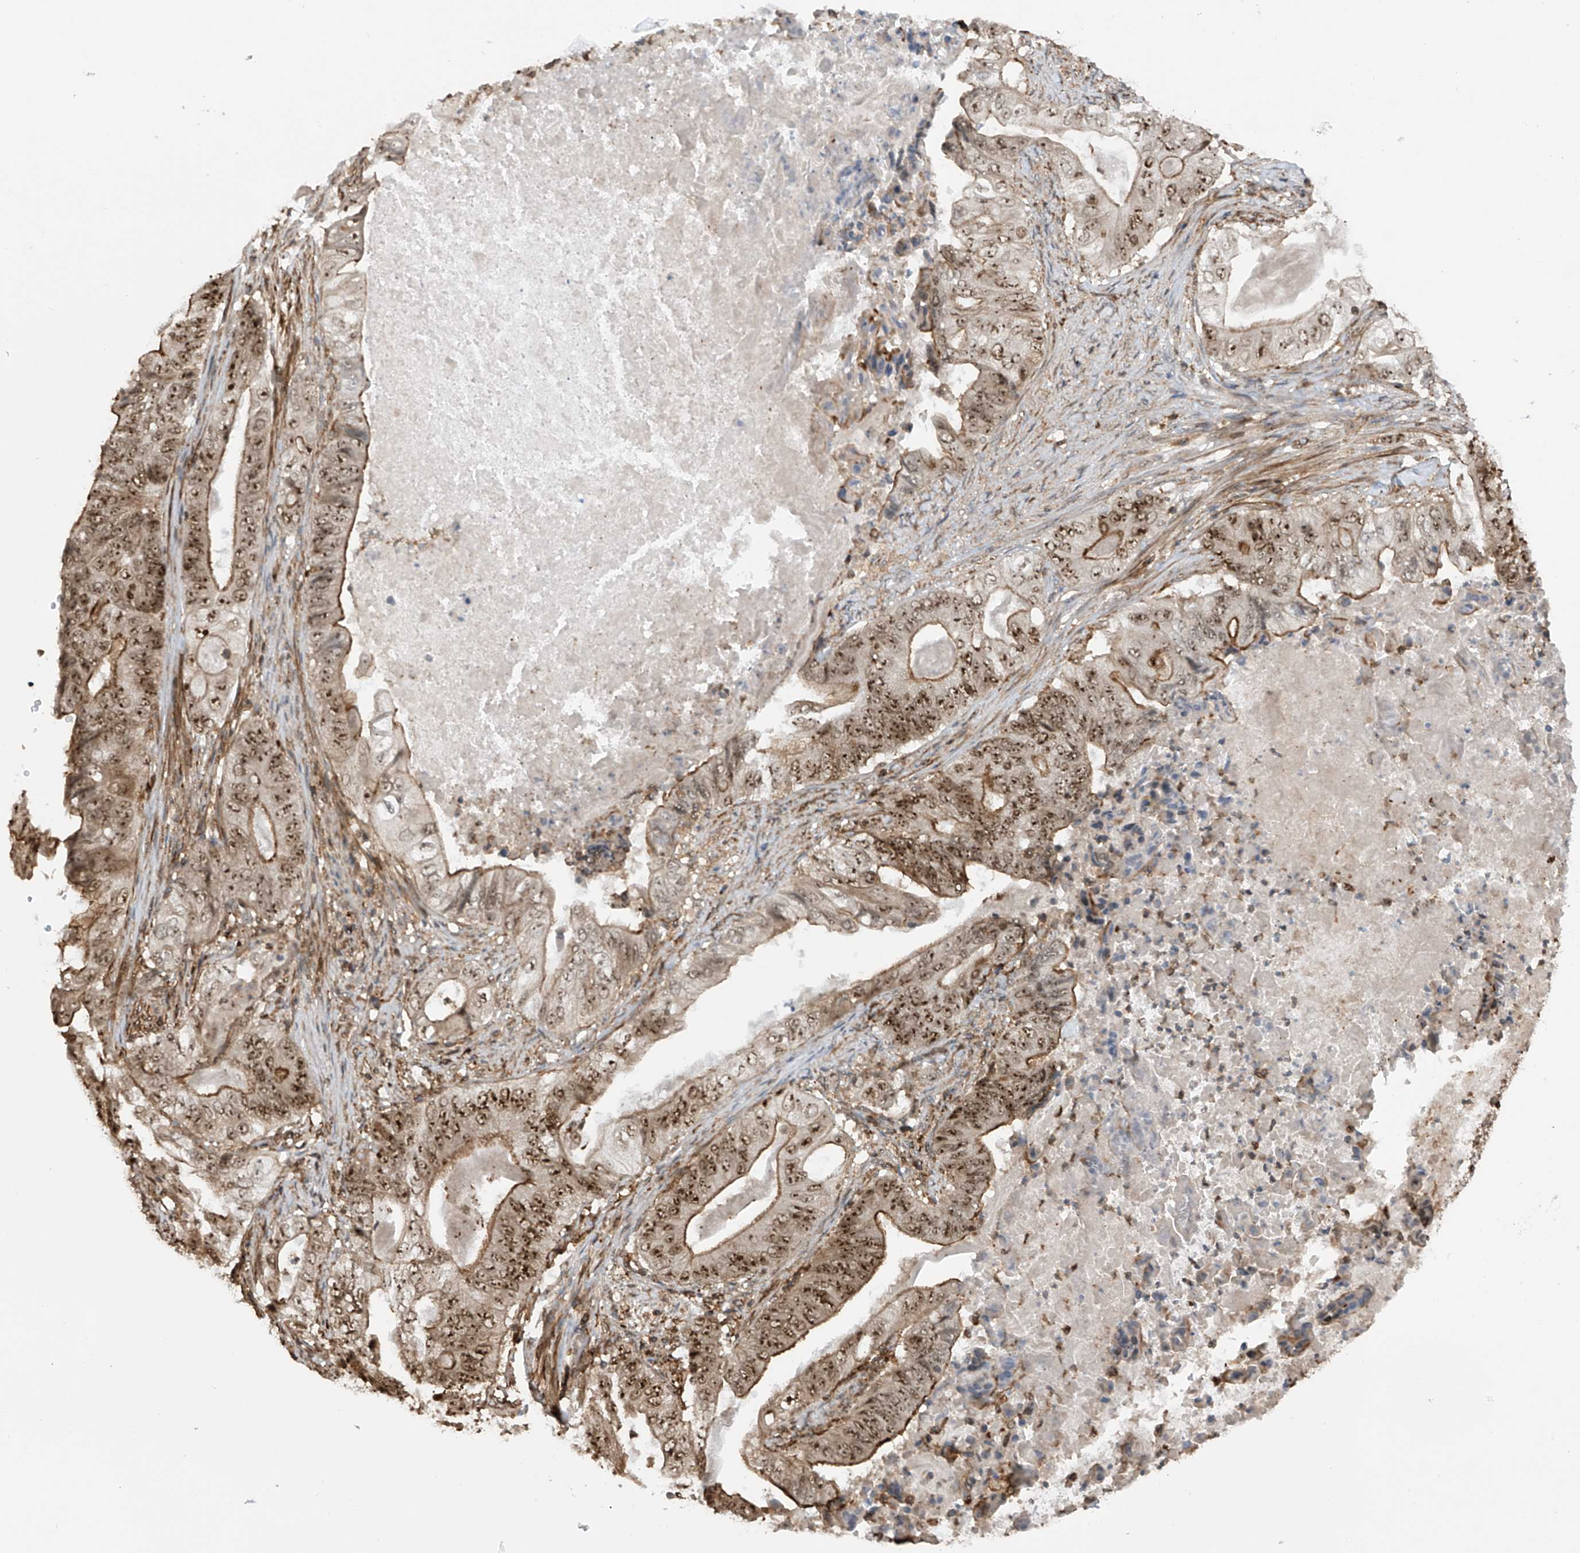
{"staining": {"intensity": "moderate", "quantity": "25%-75%", "location": "cytoplasmic/membranous,nuclear"}, "tissue": "stomach cancer", "cell_type": "Tumor cells", "image_type": "cancer", "snomed": [{"axis": "morphology", "description": "Adenocarcinoma, NOS"}, {"axis": "topography", "description": "Stomach"}], "caption": "About 25%-75% of tumor cells in human stomach cancer (adenocarcinoma) show moderate cytoplasmic/membranous and nuclear protein positivity as visualized by brown immunohistochemical staining.", "gene": "REPIN1", "patient": {"sex": "female", "age": 73}}